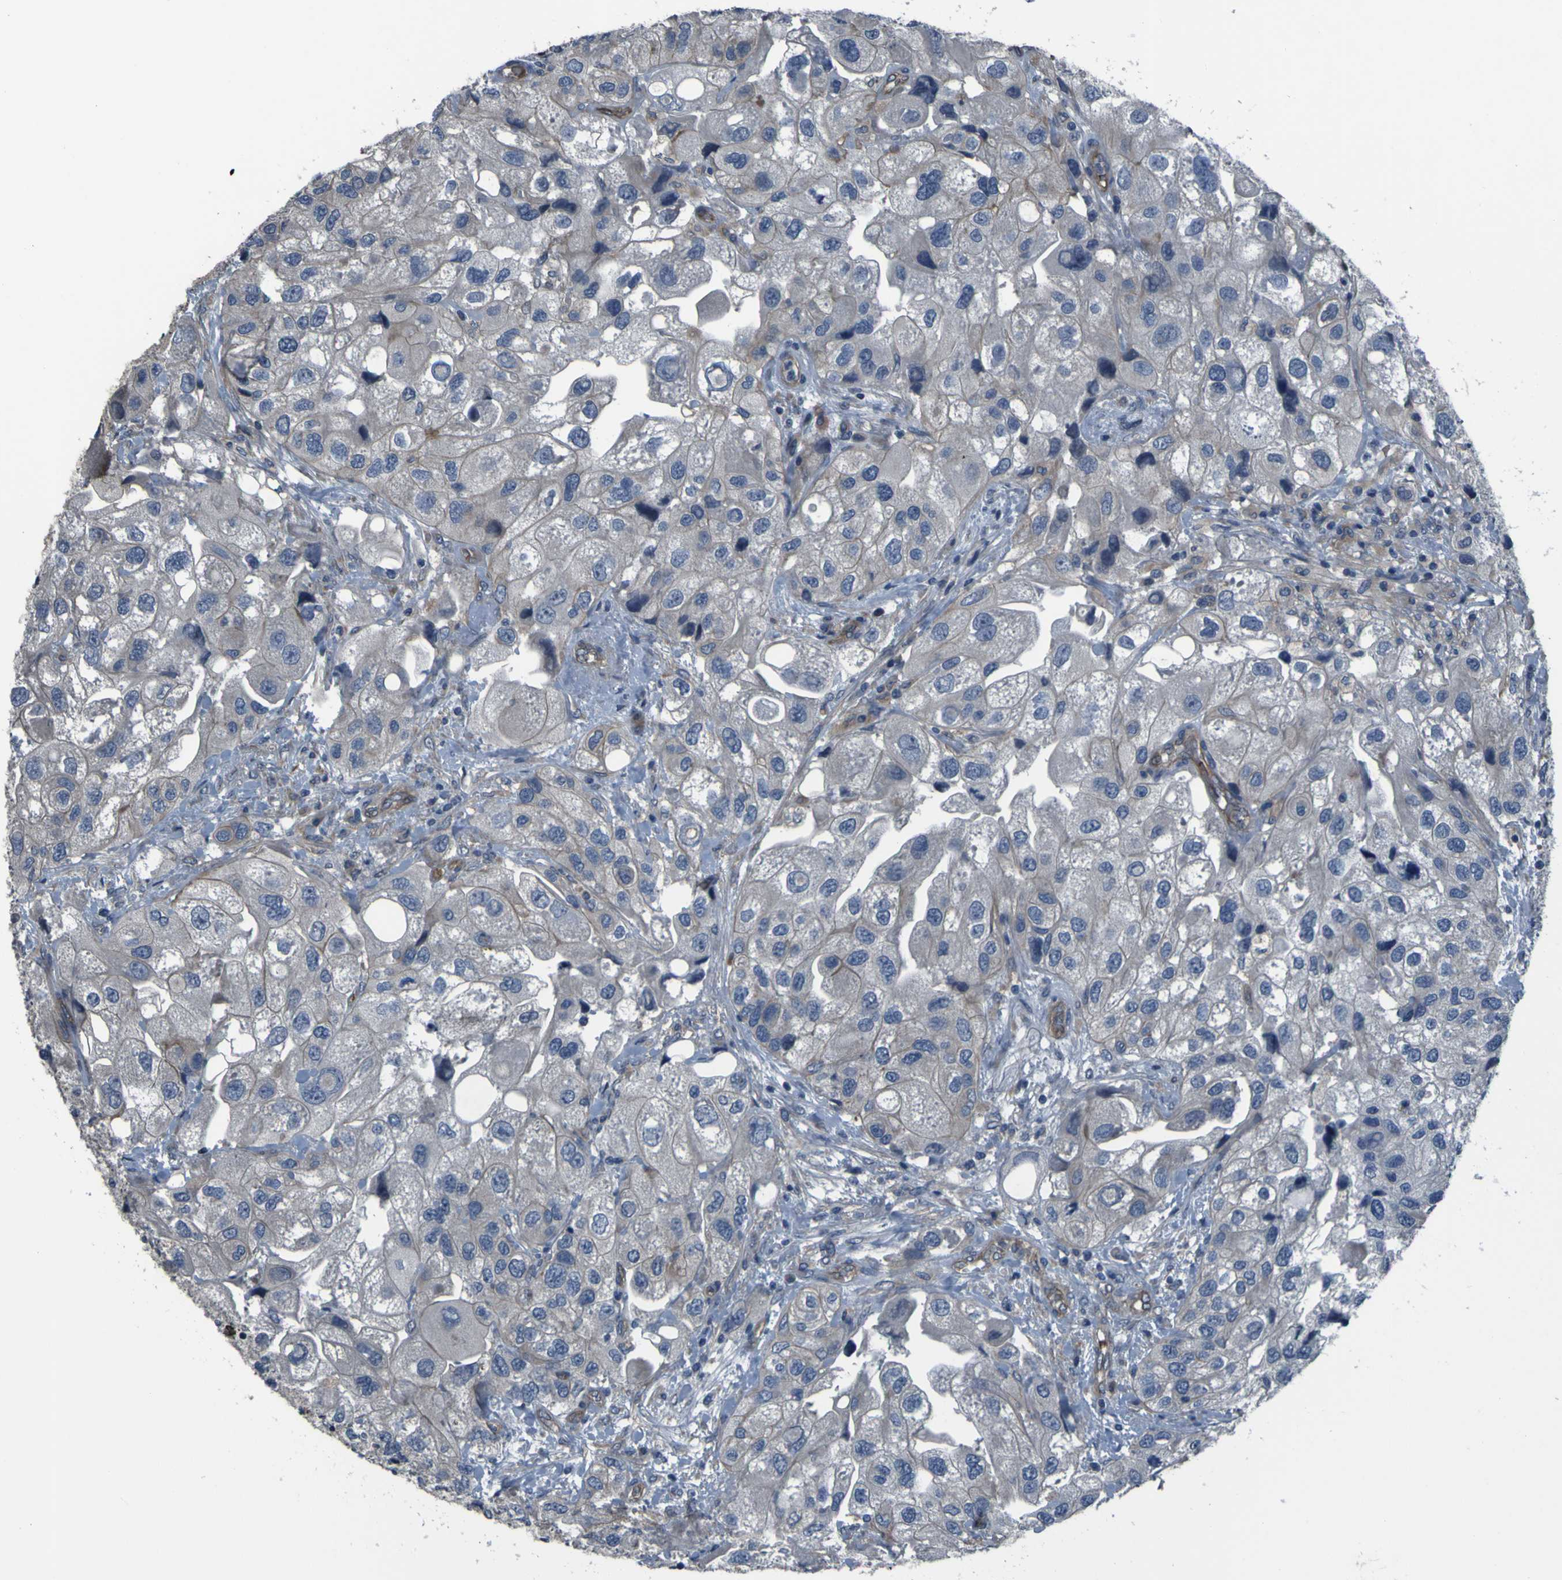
{"staining": {"intensity": "weak", "quantity": "<25%", "location": "cytoplasmic/membranous"}, "tissue": "urothelial cancer", "cell_type": "Tumor cells", "image_type": "cancer", "snomed": [{"axis": "morphology", "description": "Urothelial carcinoma, High grade"}, {"axis": "topography", "description": "Urinary bladder"}], "caption": "Immunohistochemical staining of human urothelial carcinoma (high-grade) shows no significant staining in tumor cells.", "gene": "GRAMD1A", "patient": {"sex": "female", "age": 64}}